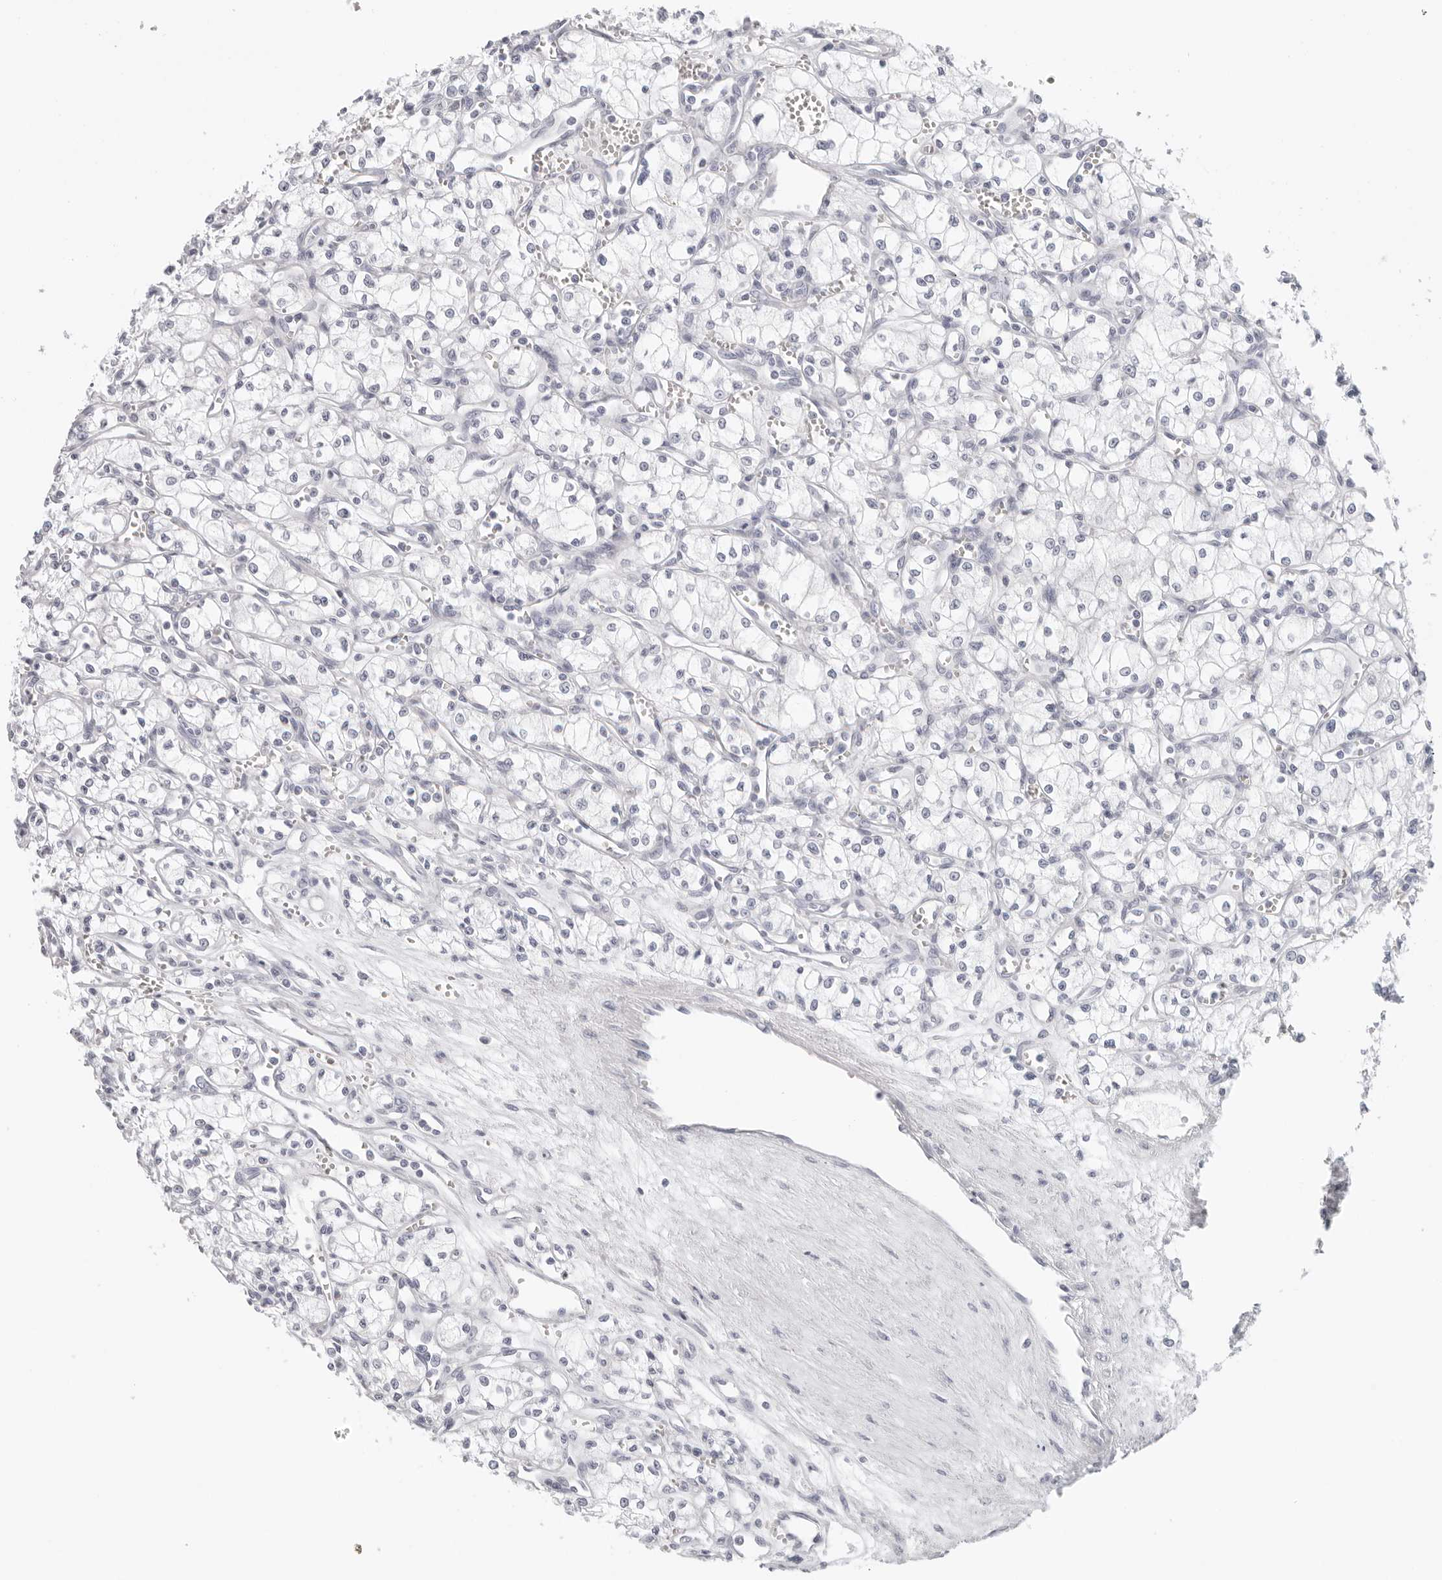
{"staining": {"intensity": "negative", "quantity": "none", "location": "none"}, "tissue": "renal cancer", "cell_type": "Tumor cells", "image_type": "cancer", "snomed": [{"axis": "morphology", "description": "Adenocarcinoma, NOS"}, {"axis": "topography", "description": "Kidney"}], "caption": "High magnification brightfield microscopy of renal adenocarcinoma stained with DAB (3,3'-diaminobenzidine) (brown) and counterstained with hematoxylin (blue): tumor cells show no significant positivity.", "gene": "AGMAT", "patient": {"sex": "male", "age": 59}}